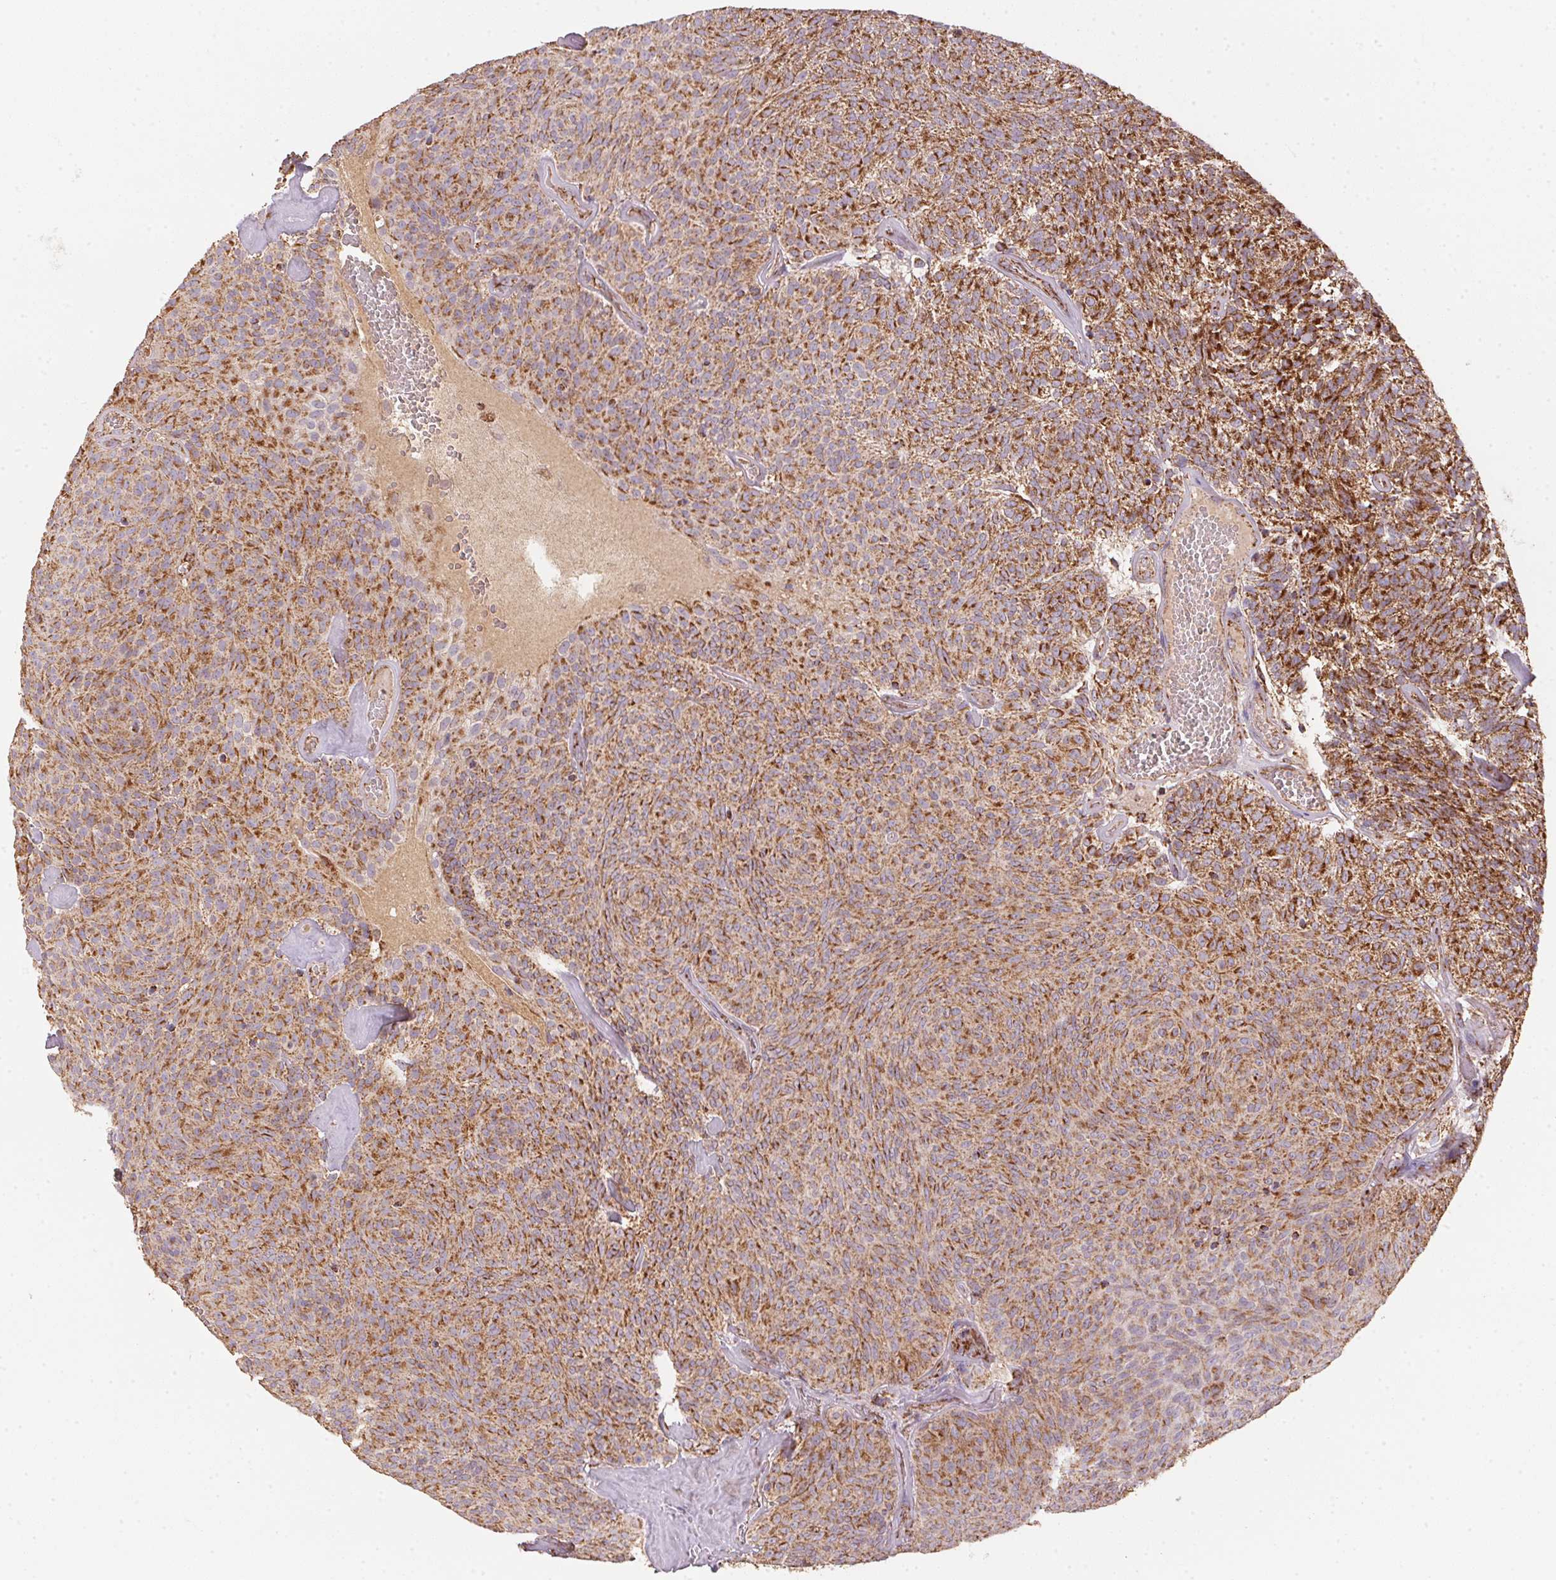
{"staining": {"intensity": "strong", "quantity": ">75%", "location": "cytoplasmic/membranous"}, "tissue": "urothelial cancer", "cell_type": "Tumor cells", "image_type": "cancer", "snomed": [{"axis": "morphology", "description": "Urothelial carcinoma, Low grade"}, {"axis": "topography", "description": "Urinary bladder"}], "caption": "Protein expression analysis of human urothelial carcinoma (low-grade) reveals strong cytoplasmic/membranous expression in approximately >75% of tumor cells.", "gene": "NDUFS2", "patient": {"sex": "male", "age": 77}}